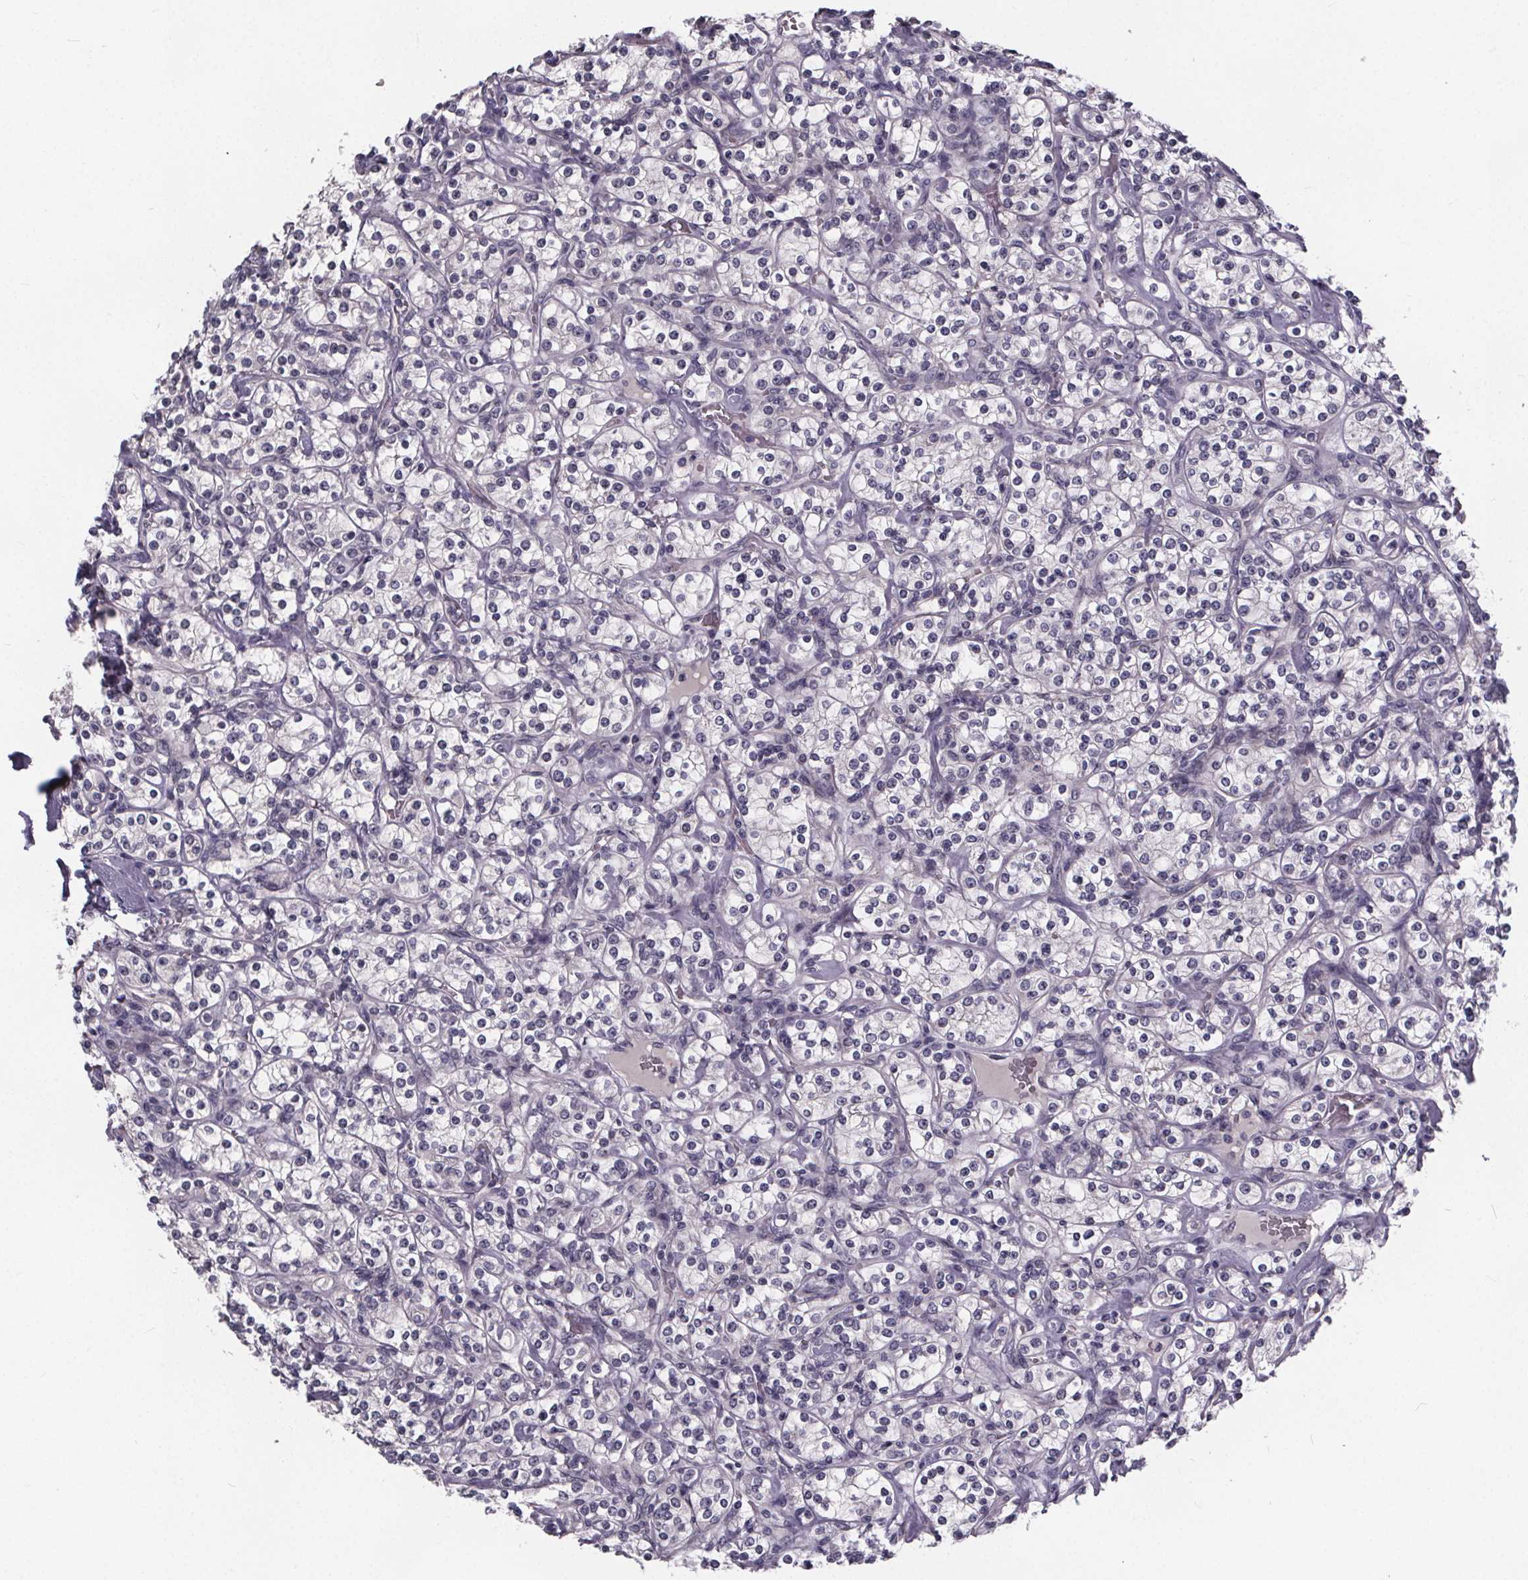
{"staining": {"intensity": "negative", "quantity": "none", "location": "none"}, "tissue": "renal cancer", "cell_type": "Tumor cells", "image_type": "cancer", "snomed": [{"axis": "morphology", "description": "Adenocarcinoma, NOS"}, {"axis": "topography", "description": "Kidney"}], "caption": "Tumor cells show no significant protein expression in renal cancer (adenocarcinoma). (DAB immunohistochemistry (IHC) visualized using brightfield microscopy, high magnification).", "gene": "FAM181B", "patient": {"sex": "male", "age": 77}}